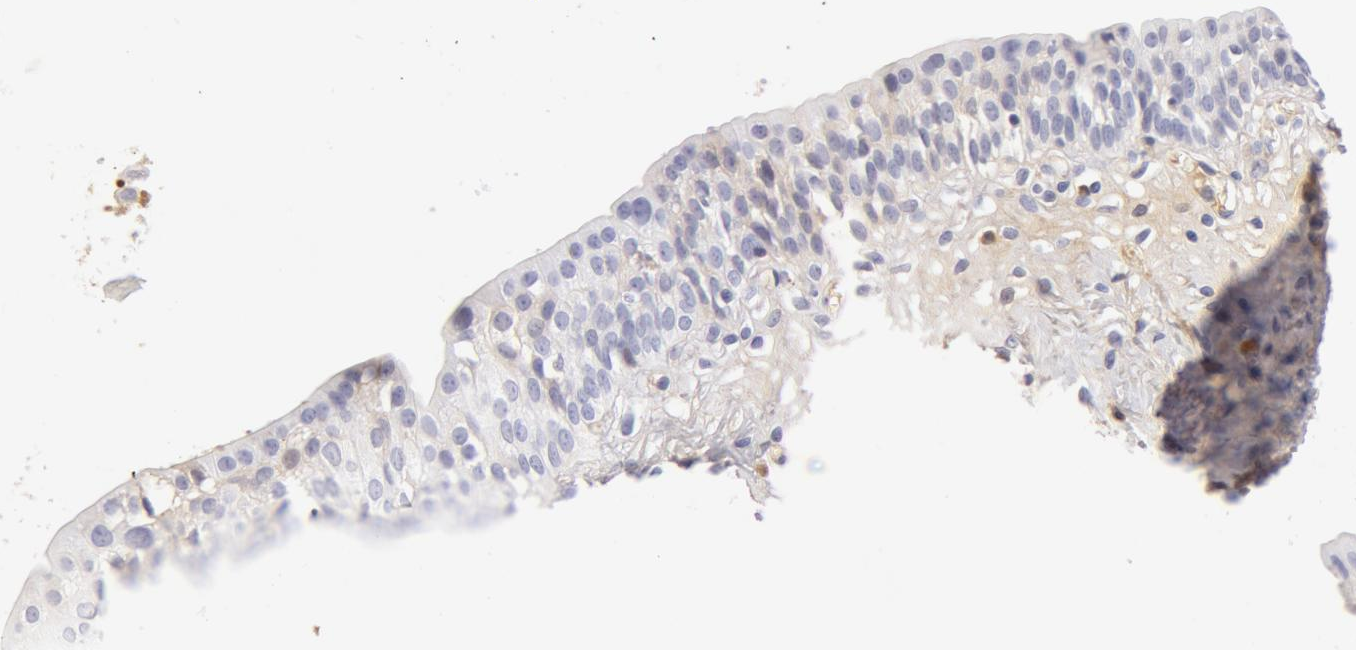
{"staining": {"intensity": "negative", "quantity": "none", "location": "none"}, "tissue": "urinary bladder", "cell_type": "Urothelial cells", "image_type": "normal", "snomed": [{"axis": "morphology", "description": "Adenocarcinoma, NOS"}, {"axis": "topography", "description": "Urinary bladder"}], "caption": "DAB immunohistochemical staining of unremarkable human urinary bladder demonstrates no significant staining in urothelial cells.", "gene": "AHSG", "patient": {"sex": "male", "age": 61}}